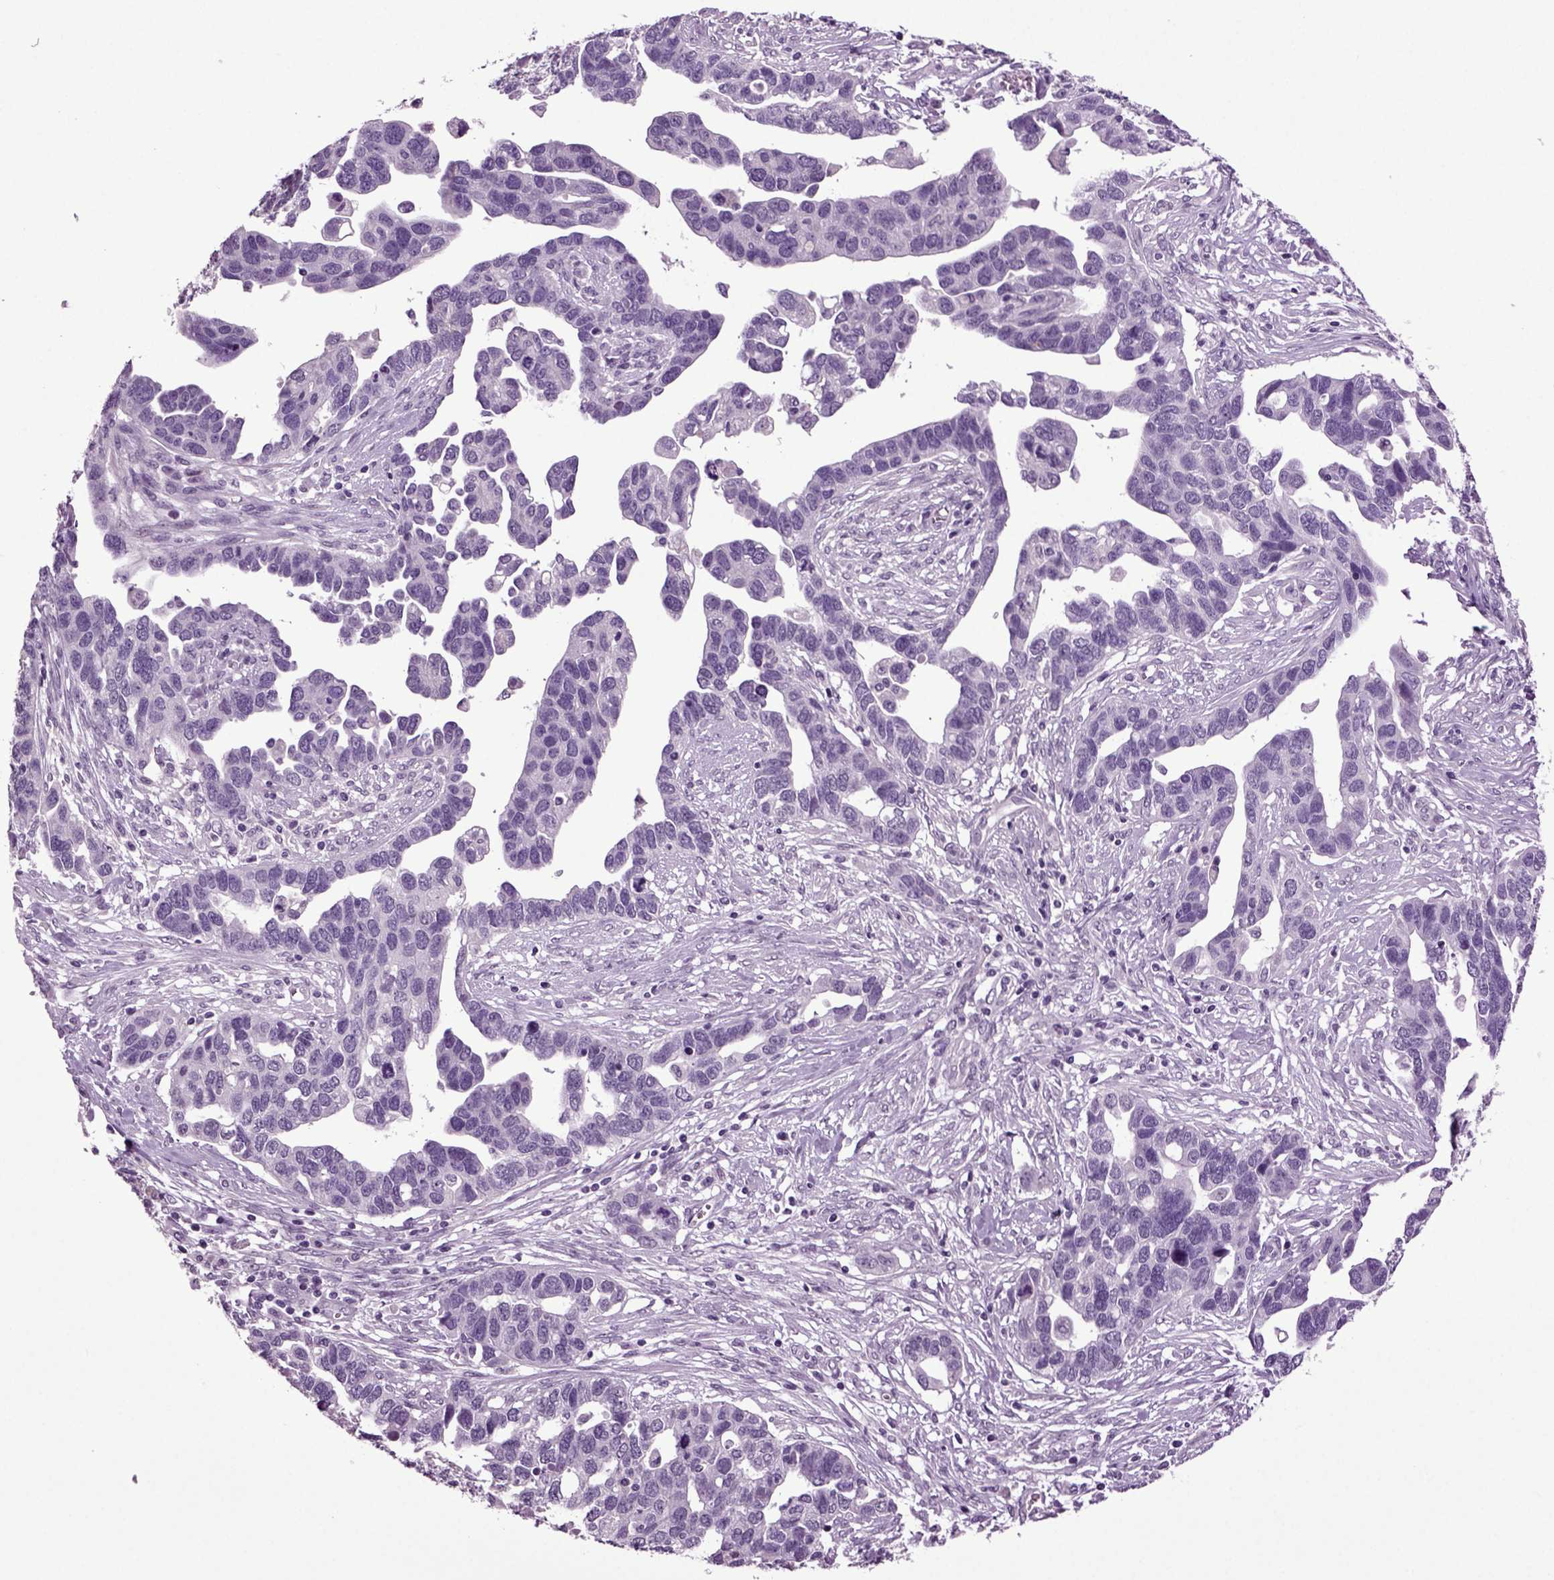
{"staining": {"intensity": "negative", "quantity": "none", "location": "none"}, "tissue": "ovarian cancer", "cell_type": "Tumor cells", "image_type": "cancer", "snomed": [{"axis": "morphology", "description": "Cystadenocarcinoma, serous, NOS"}, {"axis": "topography", "description": "Ovary"}], "caption": "Immunohistochemical staining of serous cystadenocarcinoma (ovarian) displays no significant staining in tumor cells.", "gene": "SLC17A6", "patient": {"sex": "female", "age": 54}}